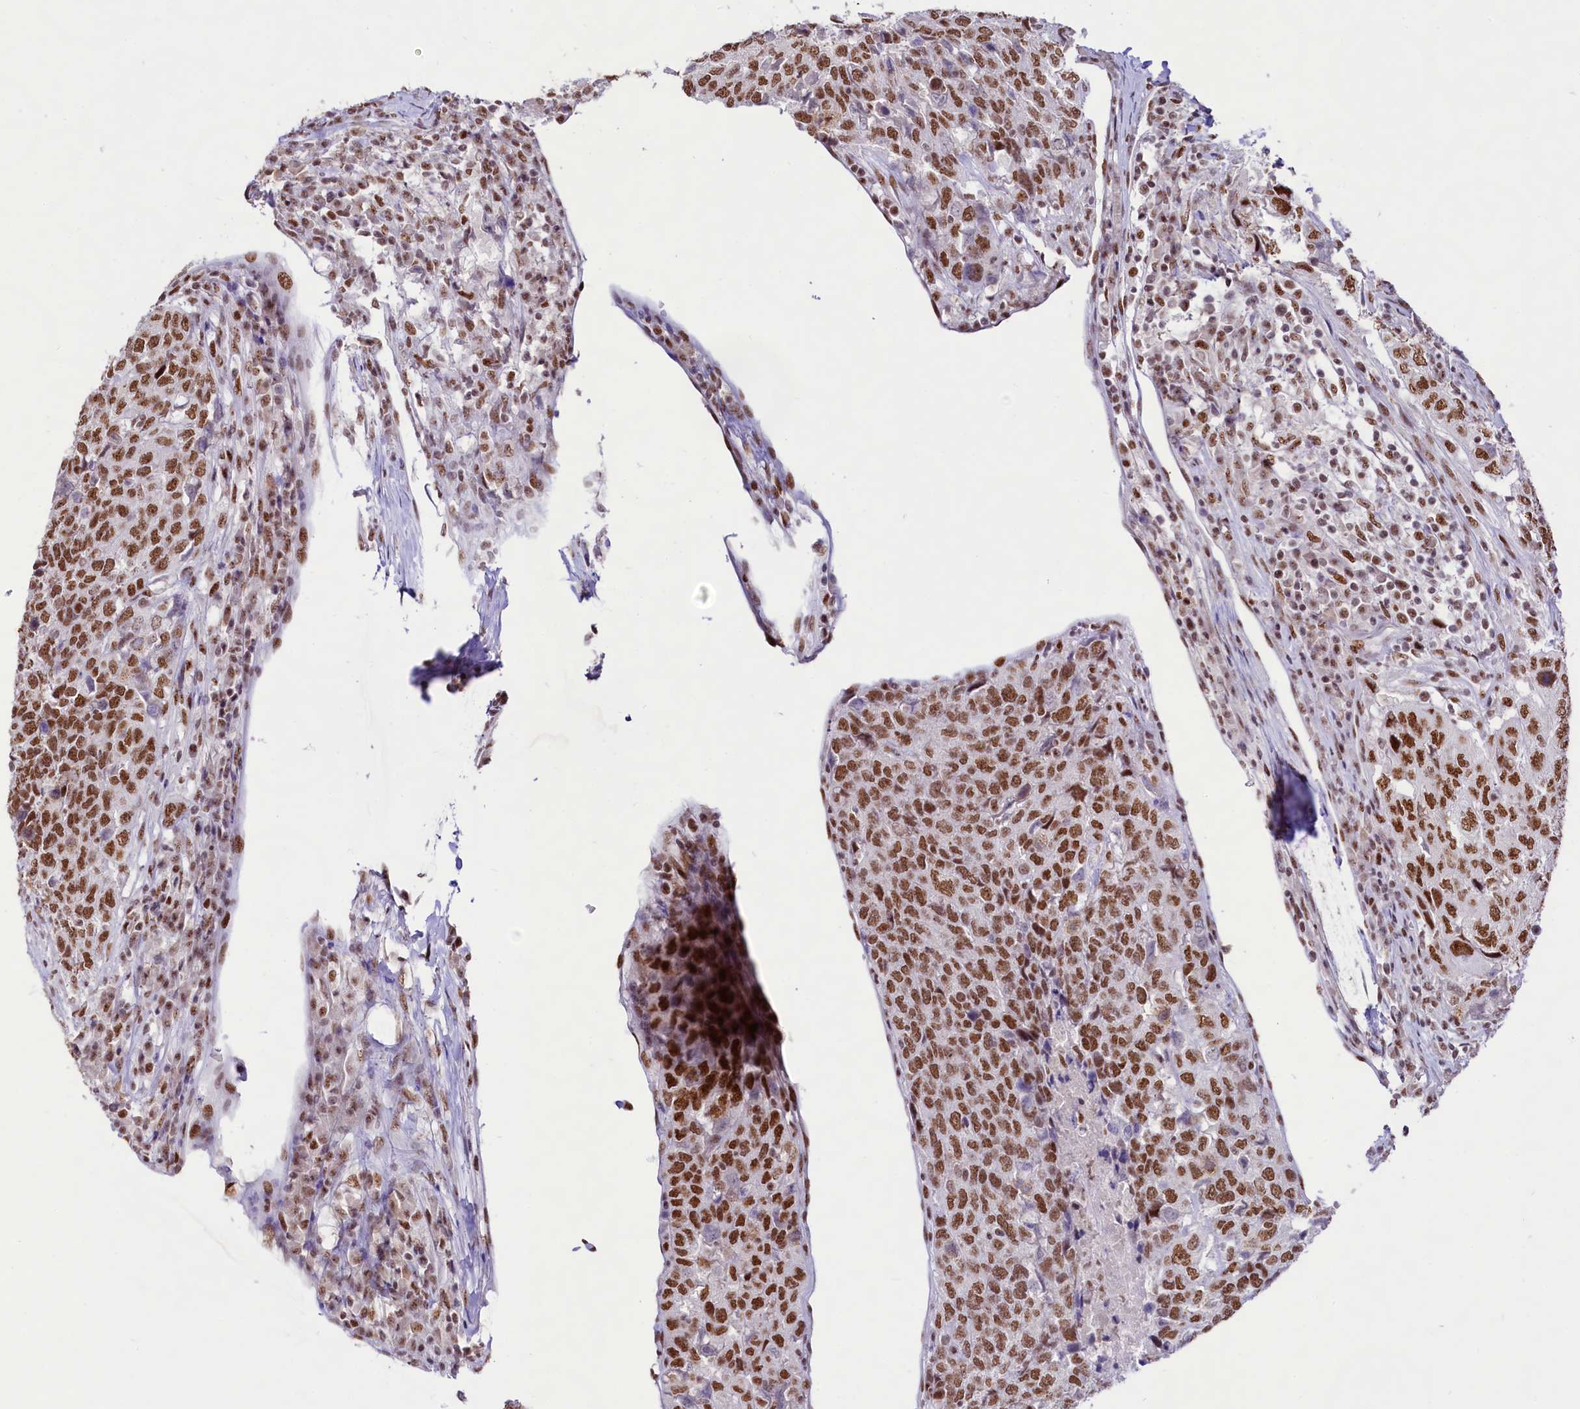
{"staining": {"intensity": "moderate", "quantity": ">75%", "location": "nuclear"}, "tissue": "head and neck cancer", "cell_type": "Tumor cells", "image_type": "cancer", "snomed": [{"axis": "morphology", "description": "Squamous cell carcinoma, NOS"}, {"axis": "topography", "description": "Head-Neck"}], "caption": "High-power microscopy captured an immunohistochemistry (IHC) micrograph of head and neck squamous cell carcinoma, revealing moderate nuclear expression in about >75% of tumor cells.", "gene": "HIRA", "patient": {"sex": "male", "age": 66}}